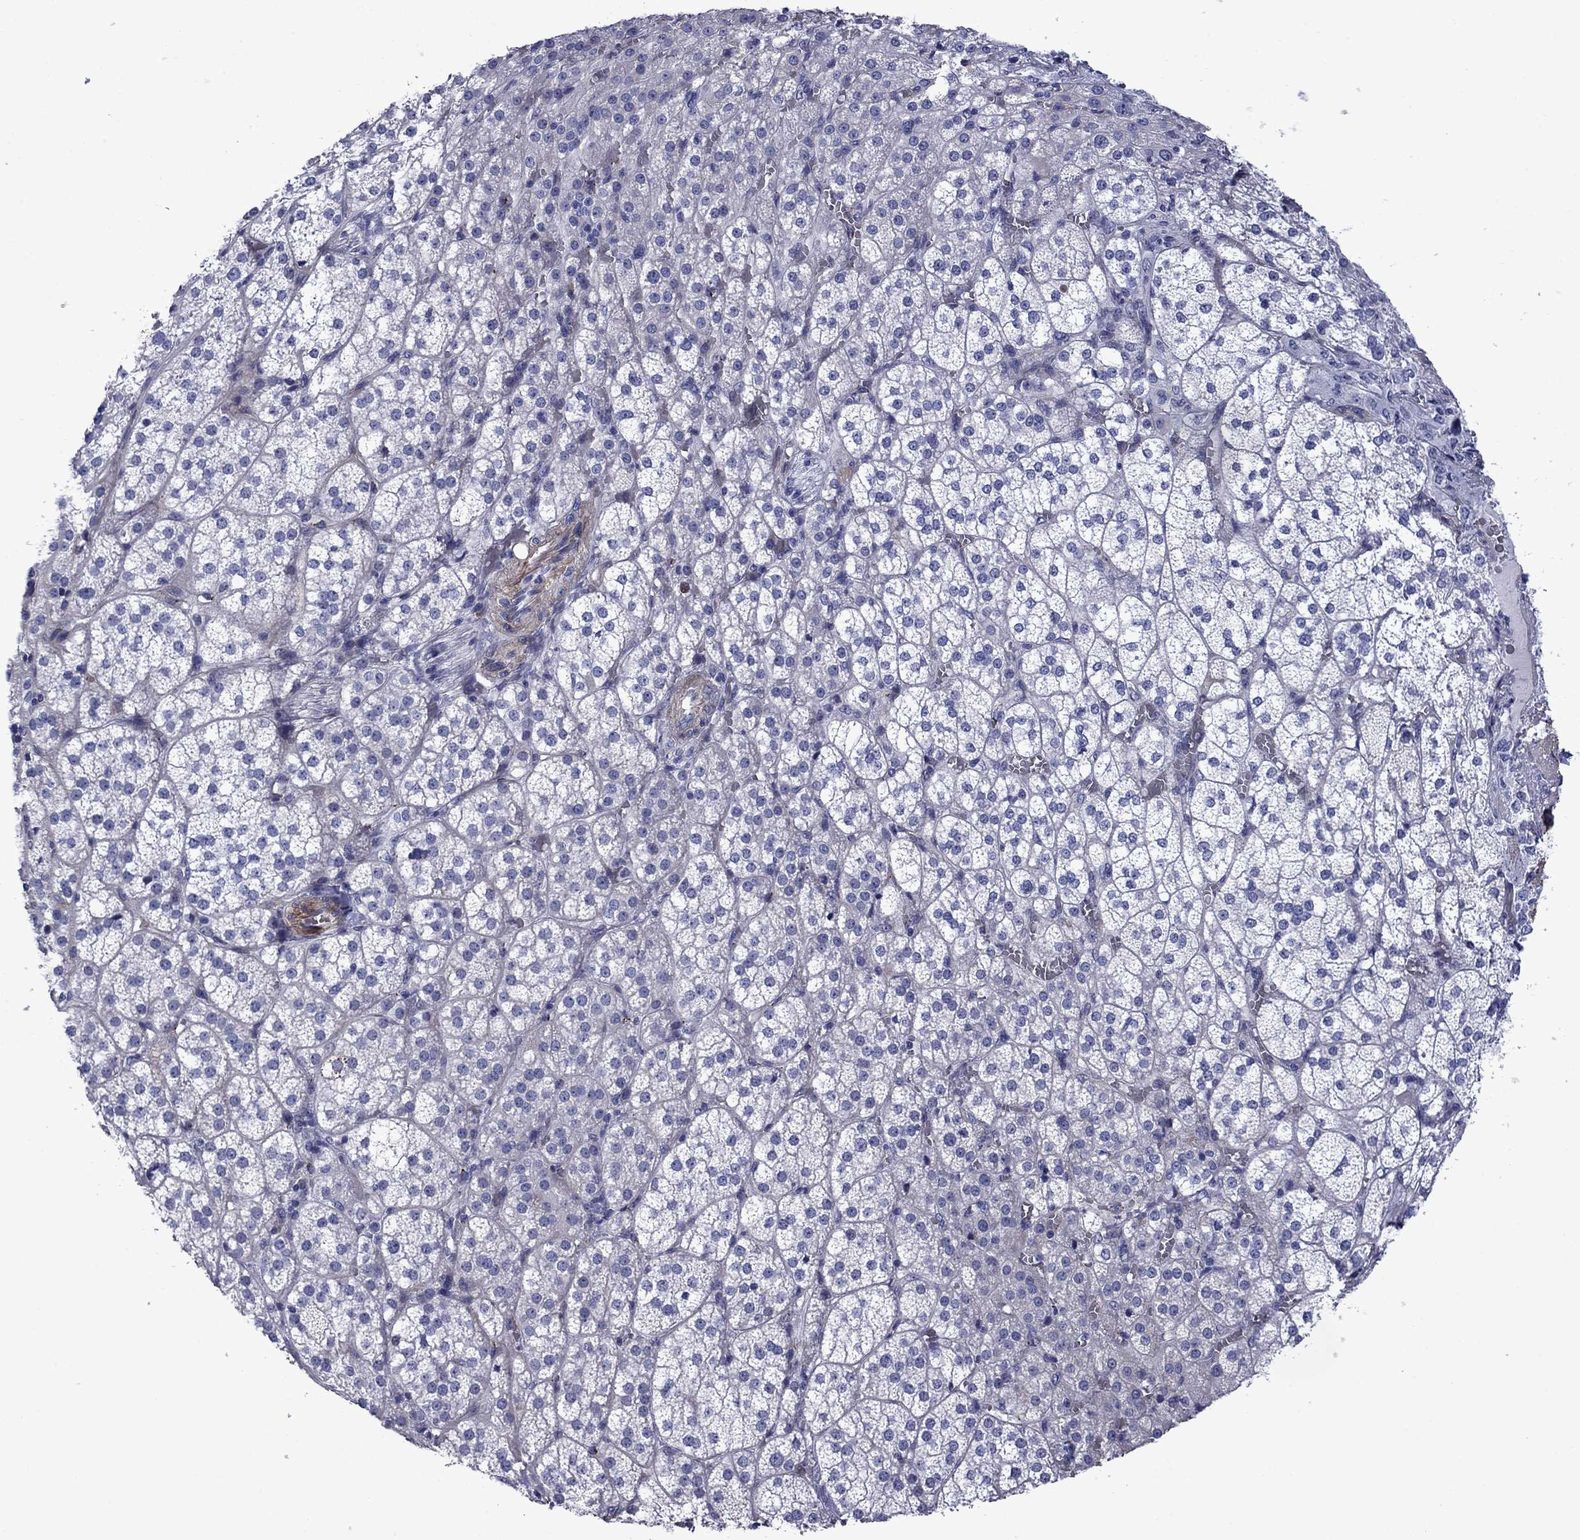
{"staining": {"intensity": "negative", "quantity": "none", "location": "none"}, "tissue": "adrenal gland", "cell_type": "Glandular cells", "image_type": "normal", "snomed": [{"axis": "morphology", "description": "Normal tissue, NOS"}, {"axis": "topography", "description": "Adrenal gland"}], "caption": "An immunohistochemistry micrograph of normal adrenal gland is shown. There is no staining in glandular cells of adrenal gland.", "gene": "HSPG2", "patient": {"sex": "female", "age": 60}}